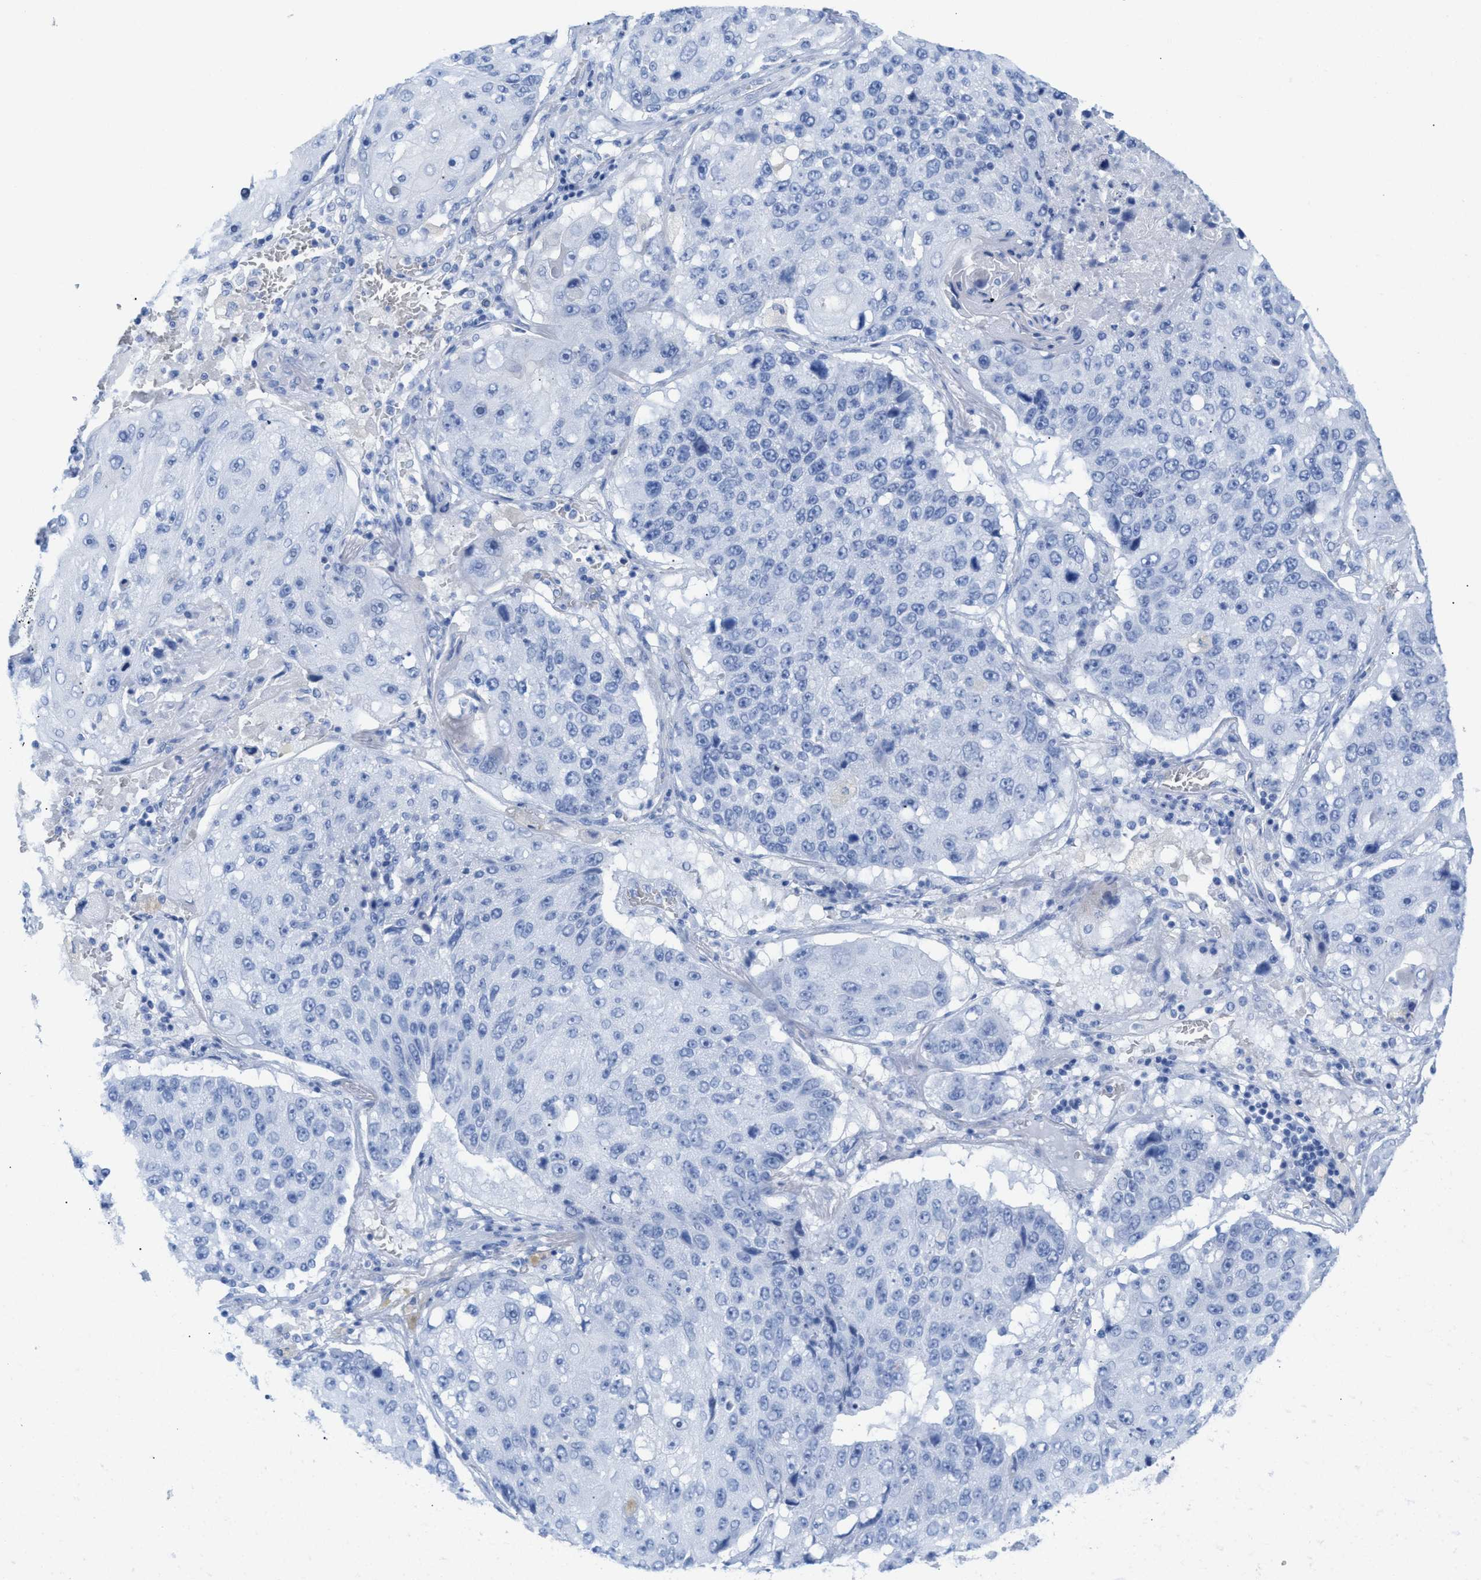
{"staining": {"intensity": "negative", "quantity": "none", "location": "none"}, "tissue": "lung cancer", "cell_type": "Tumor cells", "image_type": "cancer", "snomed": [{"axis": "morphology", "description": "Squamous cell carcinoma, NOS"}, {"axis": "topography", "description": "Lung"}], "caption": "Lung squamous cell carcinoma was stained to show a protein in brown. There is no significant expression in tumor cells.", "gene": "ANKFN1", "patient": {"sex": "male", "age": 61}}